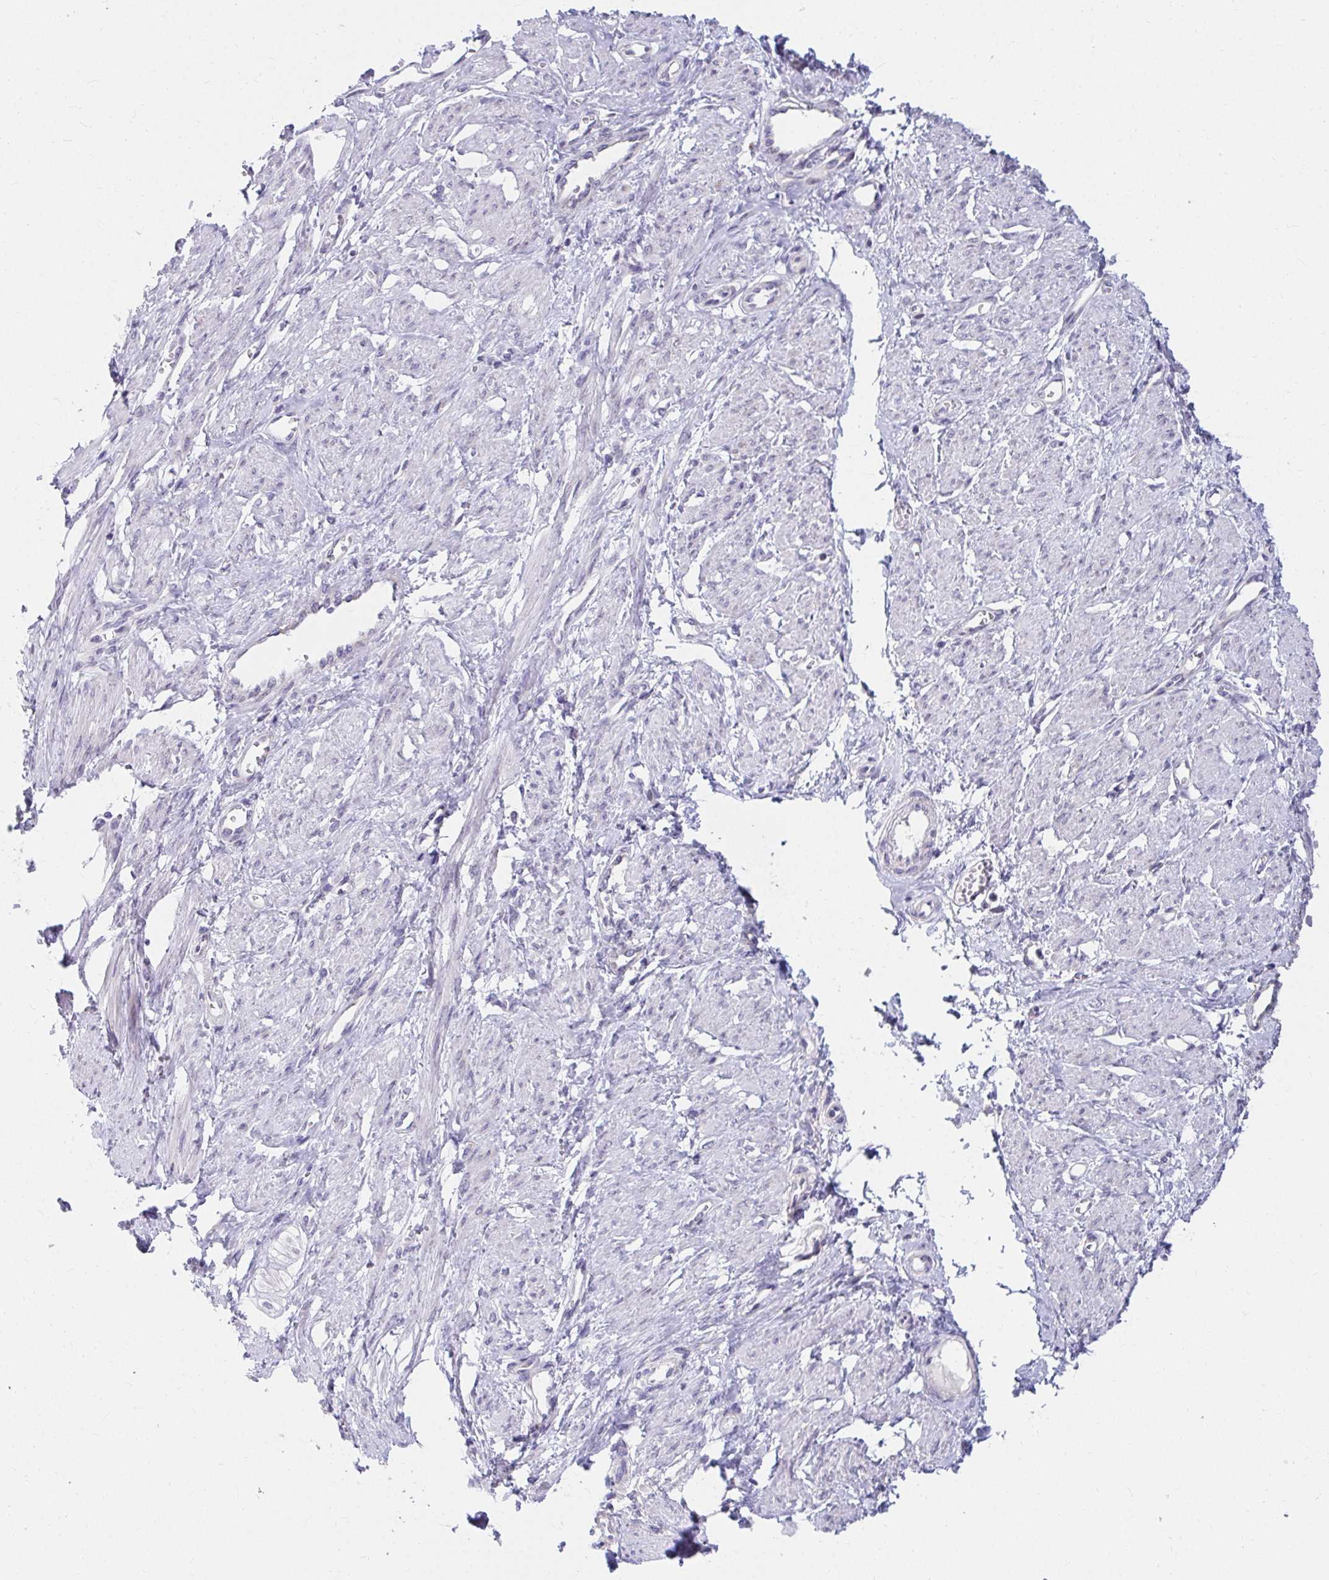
{"staining": {"intensity": "negative", "quantity": "none", "location": "none"}, "tissue": "smooth muscle", "cell_type": "Smooth muscle cells", "image_type": "normal", "snomed": [{"axis": "morphology", "description": "Normal tissue, NOS"}, {"axis": "topography", "description": "Smooth muscle"}, {"axis": "topography", "description": "Uterus"}], "caption": "High magnification brightfield microscopy of unremarkable smooth muscle stained with DAB (brown) and counterstained with hematoxylin (blue): smooth muscle cells show no significant expression.", "gene": "EXOC5", "patient": {"sex": "female", "age": 39}}